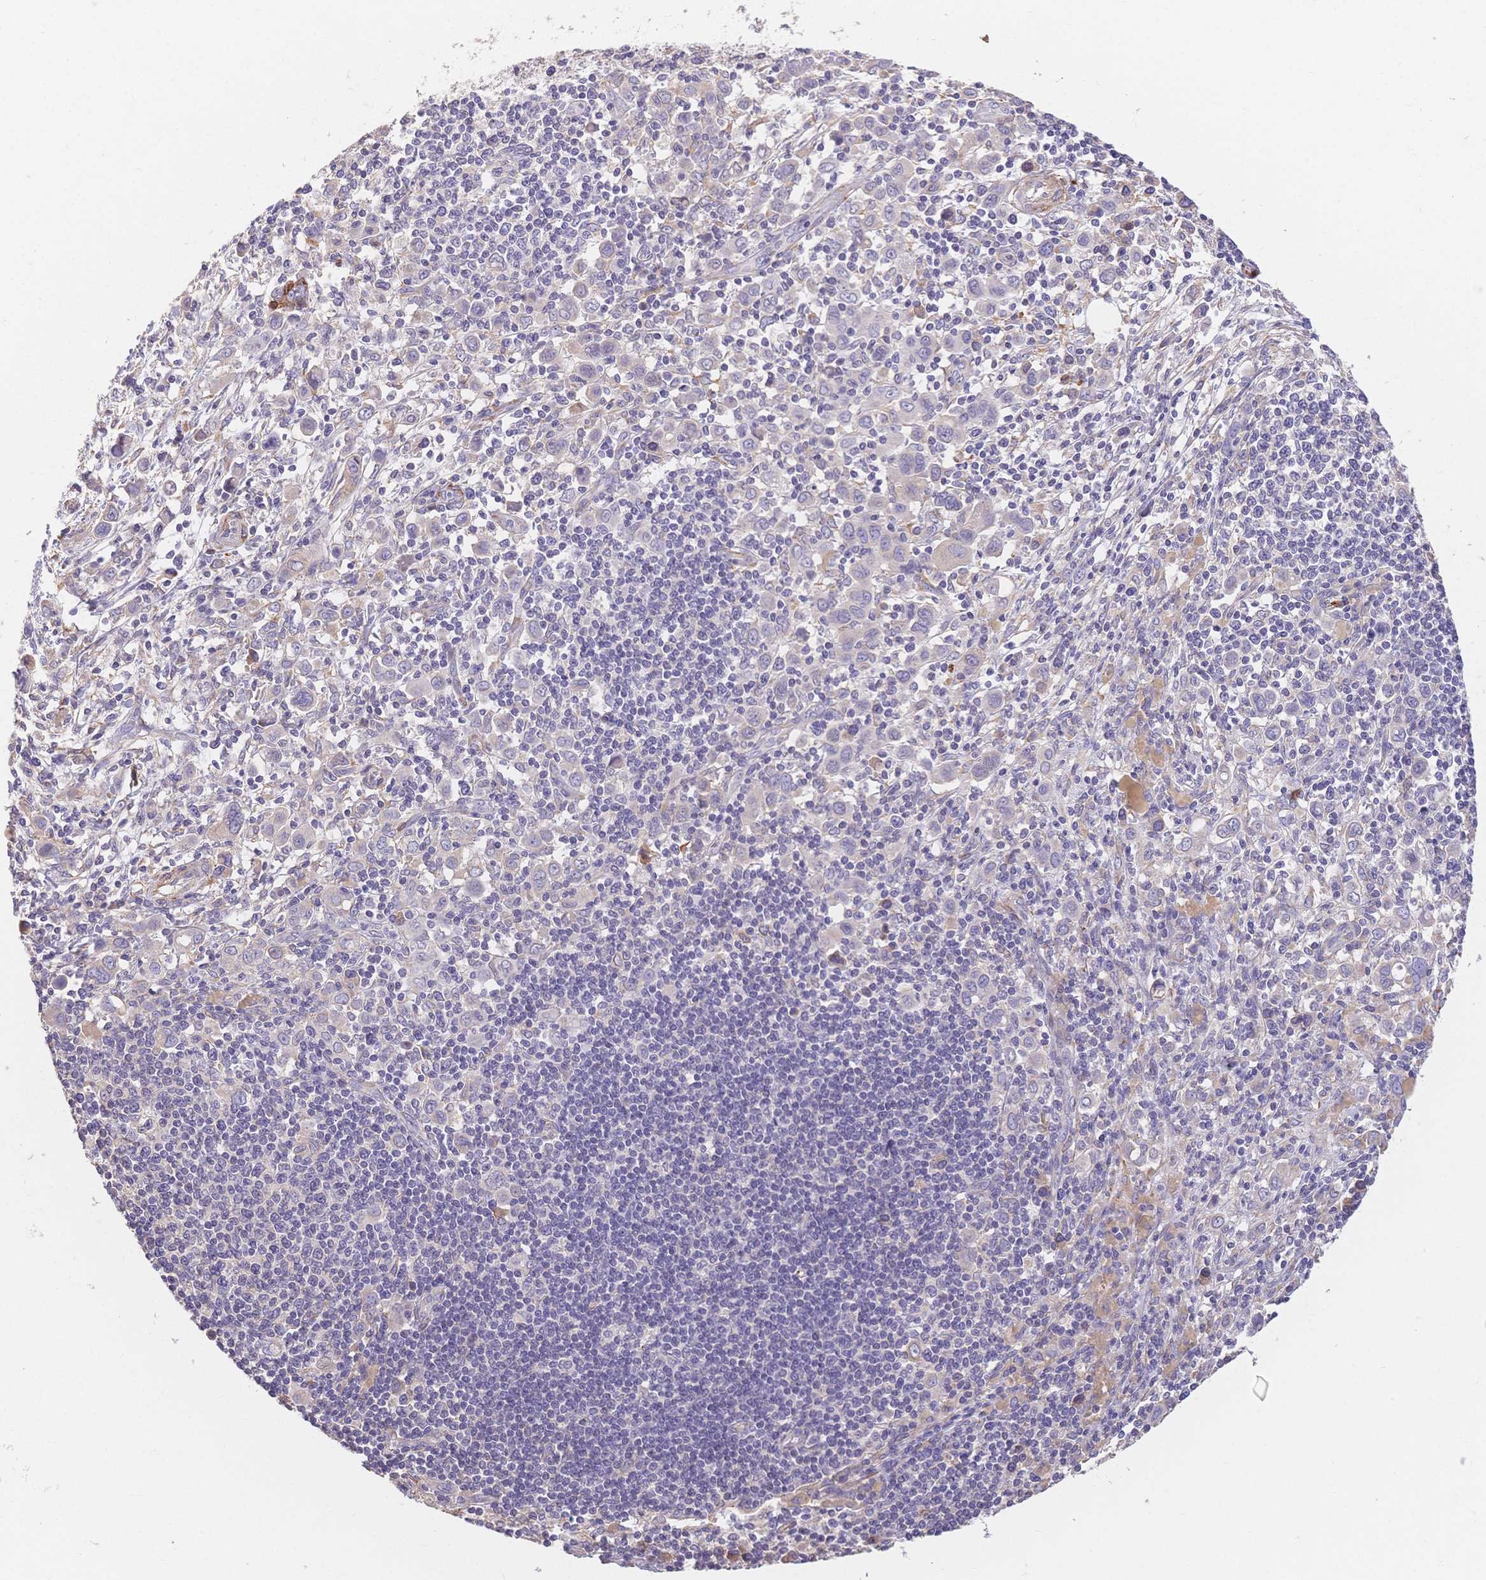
{"staining": {"intensity": "weak", "quantity": "<25%", "location": "cytoplasmic/membranous"}, "tissue": "stomach cancer", "cell_type": "Tumor cells", "image_type": "cancer", "snomed": [{"axis": "morphology", "description": "Adenocarcinoma, NOS"}, {"axis": "topography", "description": "Stomach, upper"}], "caption": "An immunohistochemistry photomicrograph of stomach adenocarcinoma is shown. There is no staining in tumor cells of stomach adenocarcinoma. The staining was performed using DAB to visualize the protein expression in brown, while the nuclei were stained in blue with hematoxylin (Magnification: 20x).", "gene": "HS3ST5", "patient": {"sex": "male", "age": 75}}